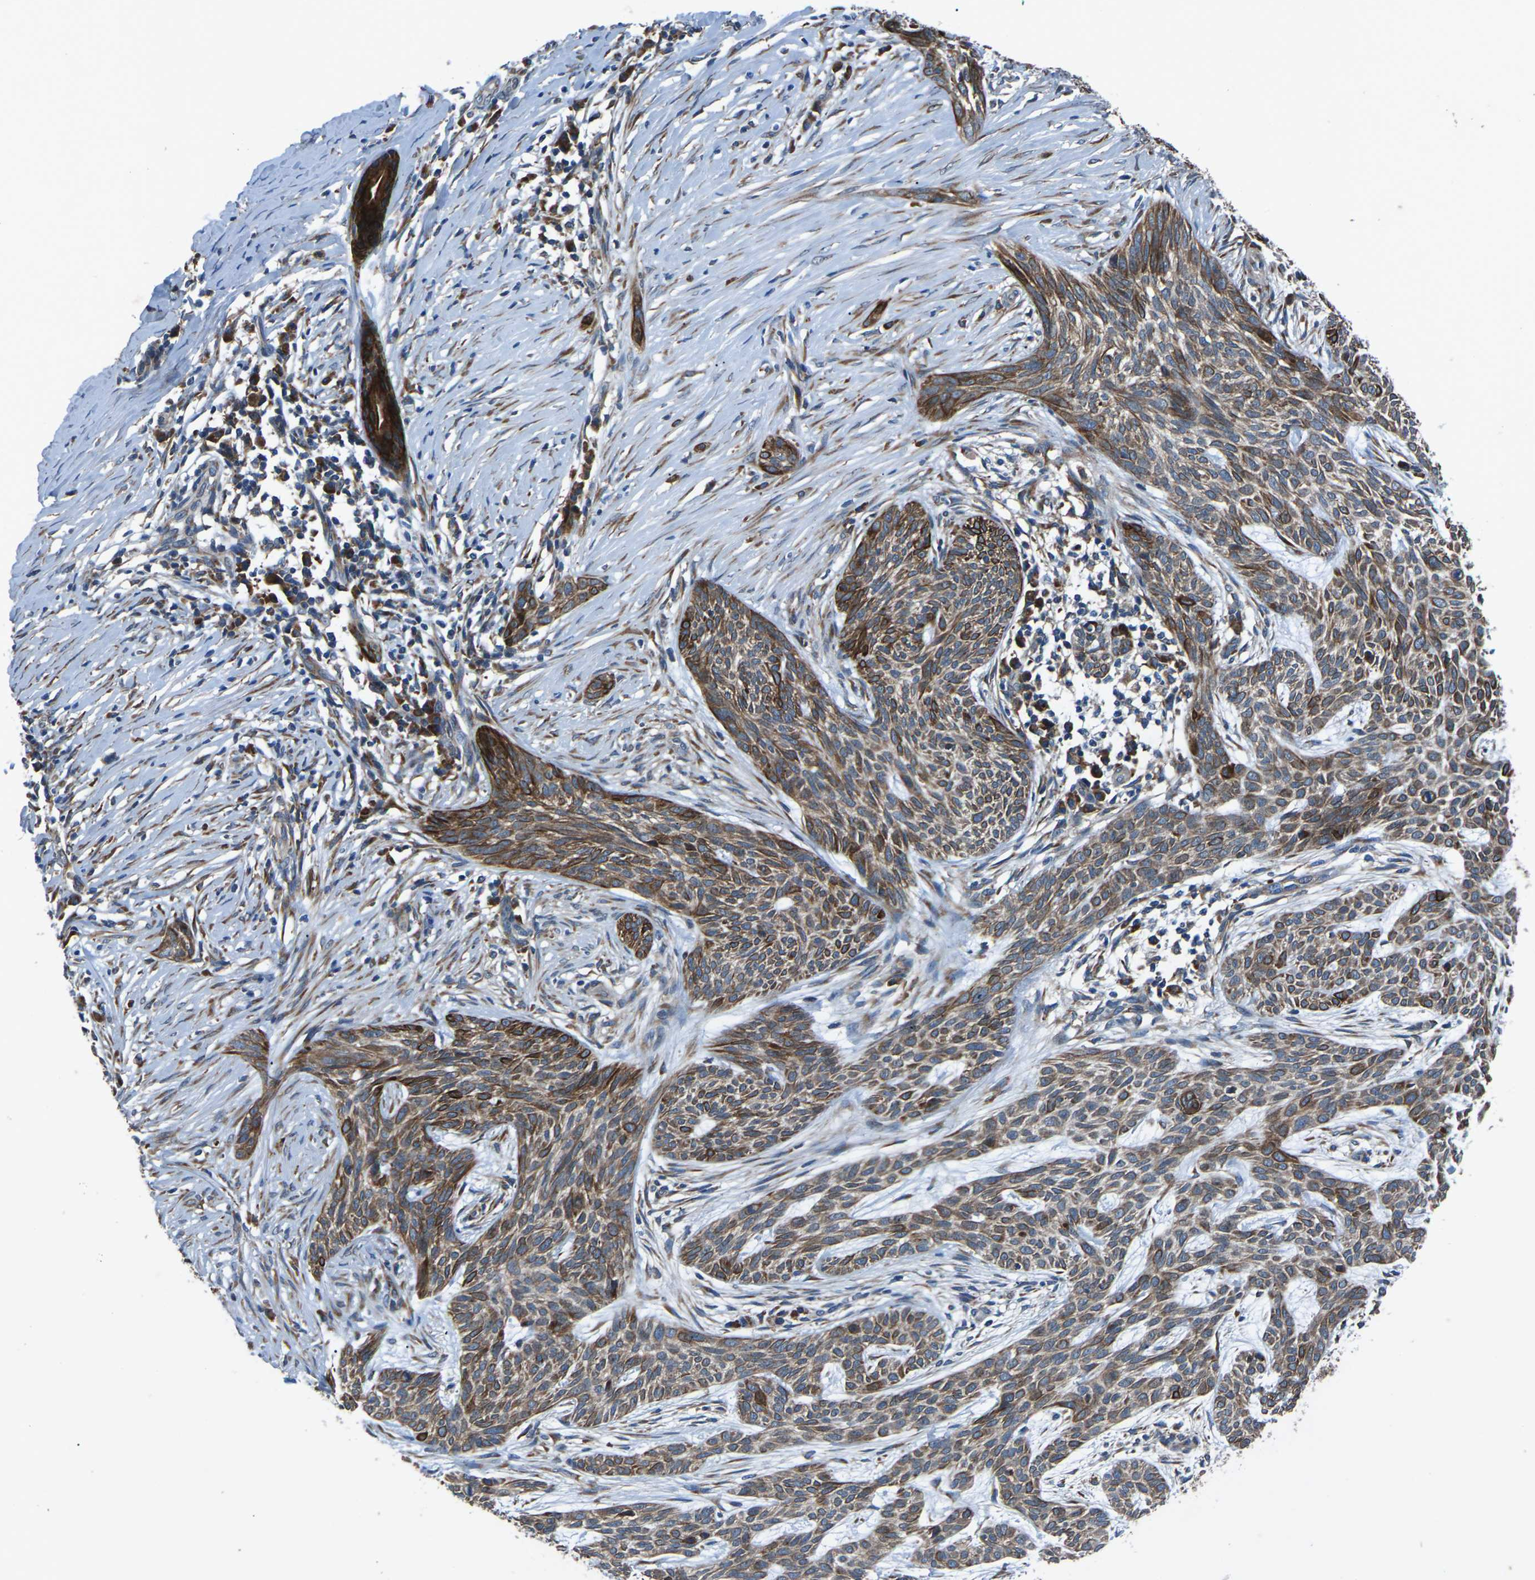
{"staining": {"intensity": "moderate", "quantity": ">75%", "location": "cytoplasmic/membranous"}, "tissue": "skin cancer", "cell_type": "Tumor cells", "image_type": "cancer", "snomed": [{"axis": "morphology", "description": "Basal cell carcinoma"}, {"axis": "topography", "description": "Skin"}], "caption": "Protein staining by IHC reveals moderate cytoplasmic/membranous staining in about >75% of tumor cells in skin basal cell carcinoma.", "gene": "GABRP", "patient": {"sex": "female", "age": 59}}